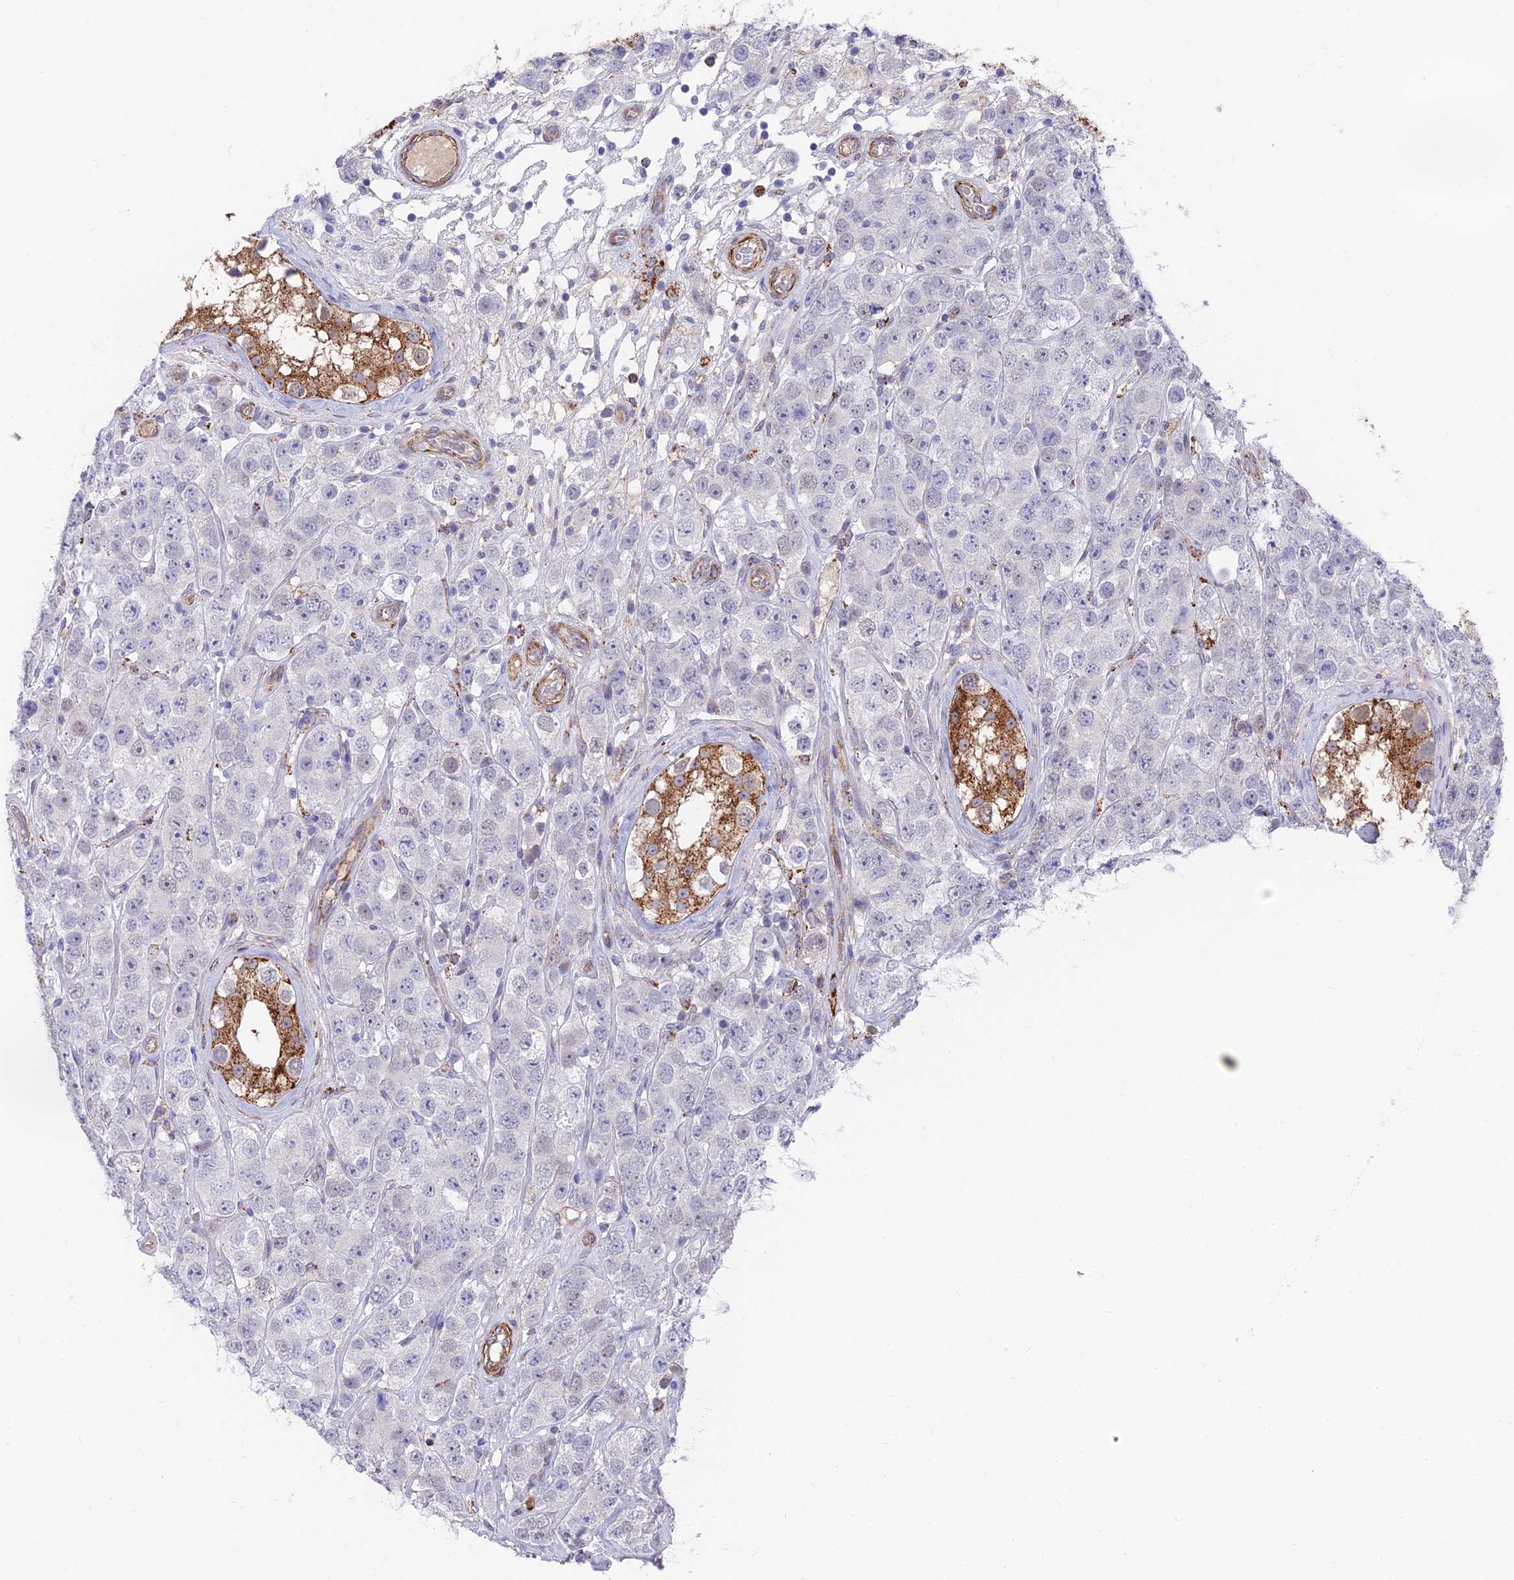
{"staining": {"intensity": "negative", "quantity": "none", "location": "none"}, "tissue": "testis cancer", "cell_type": "Tumor cells", "image_type": "cancer", "snomed": [{"axis": "morphology", "description": "Seminoma, NOS"}, {"axis": "topography", "description": "Testis"}], "caption": "An image of human seminoma (testis) is negative for staining in tumor cells.", "gene": "TIGD6", "patient": {"sex": "male", "age": 28}}